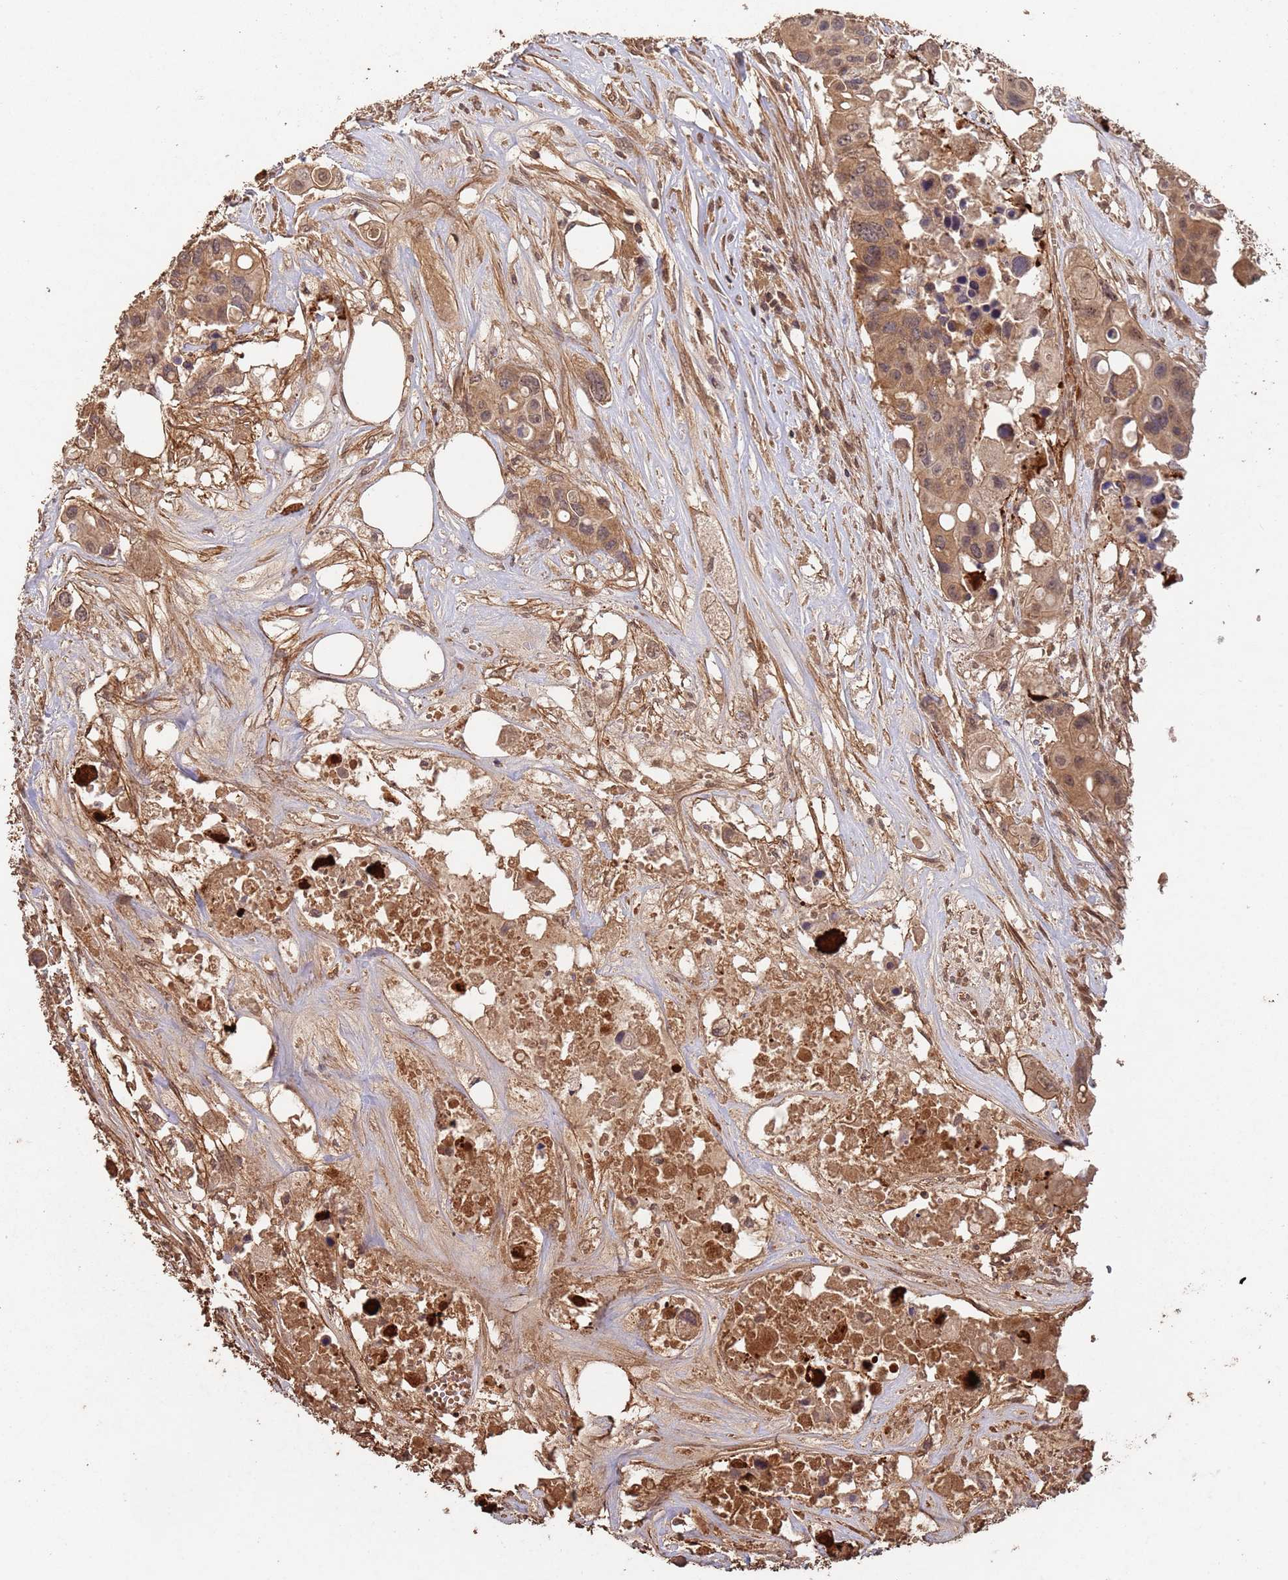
{"staining": {"intensity": "moderate", "quantity": ">75%", "location": "cytoplasmic/membranous,nuclear"}, "tissue": "colorectal cancer", "cell_type": "Tumor cells", "image_type": "cancer", "snomed": [{"axis": "morphology", "description": "Adenocarcinoma, NOS"}, {"axis": "topography", "description": "Colon"}], "caption": "Immunohistochemistry image of colorectal cancer stained for a protein (brown), which displays medium levels of moderate cytoplasmic/membranous and nuclear staining in about >75% of tumor cells.", "gene": "FRAT1", "patient": {"sex": "male", "age": 77}}